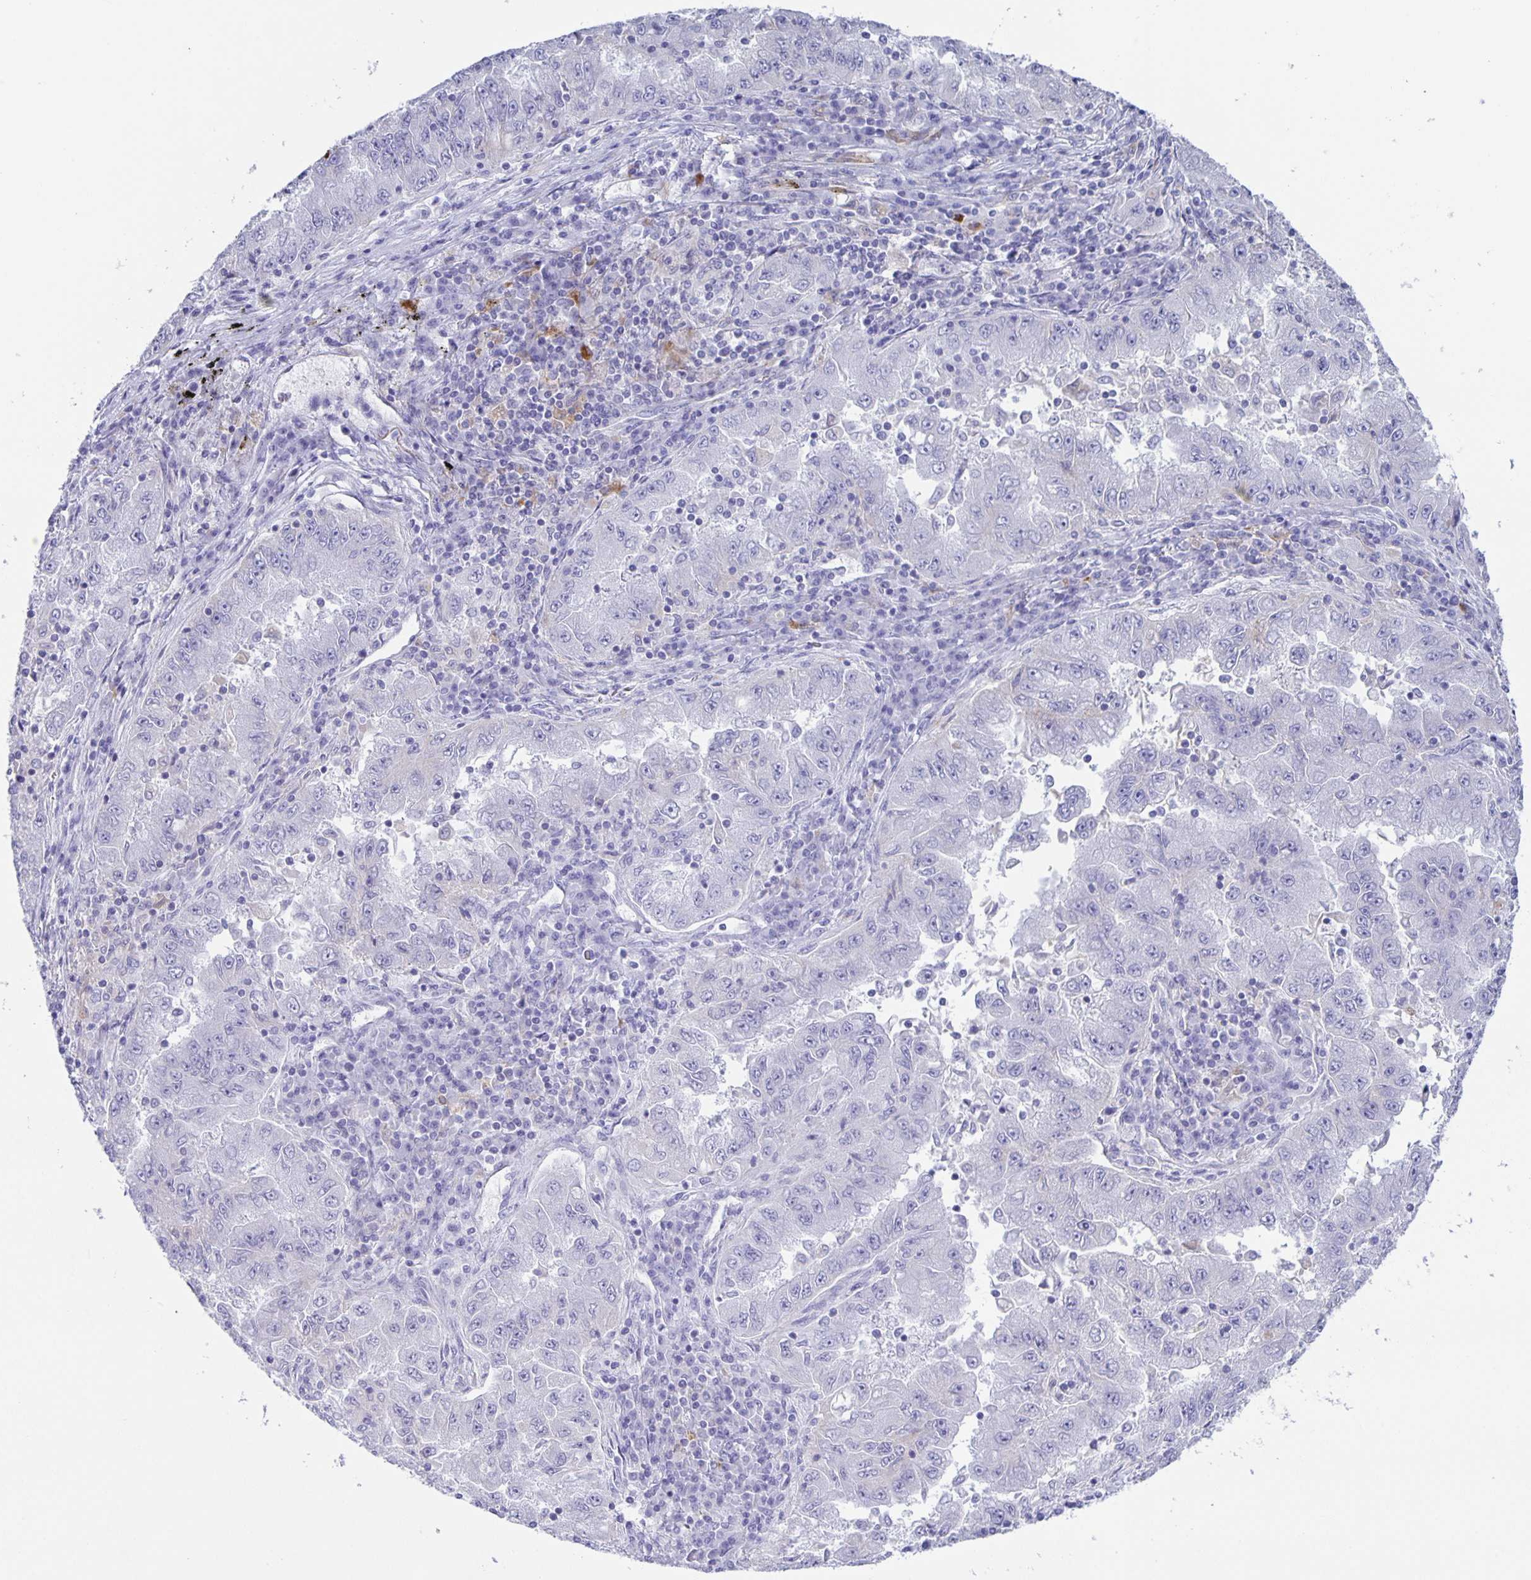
{"staining": {"intensity": "negative", "quantity": "none", "location": "none"}, "tissue": "lung cancer", "cell_type": "Tumor cells", "image_type": "cancer", "snomed": [{"axis": "morphology", "description": "Adenocarcinoma, NOS"}, {"axis": "morphology", "description": "Adenocarcinoma primary or metastatic"}, {"axis": "topography", "description": "Lung"}], "caption": "The immunohistochemistry photomicrograph has no significant staining in tumor cells of lung cancer tissue.", "gene": "LIPA", "patient": {"sex": "male", "age": 74}}